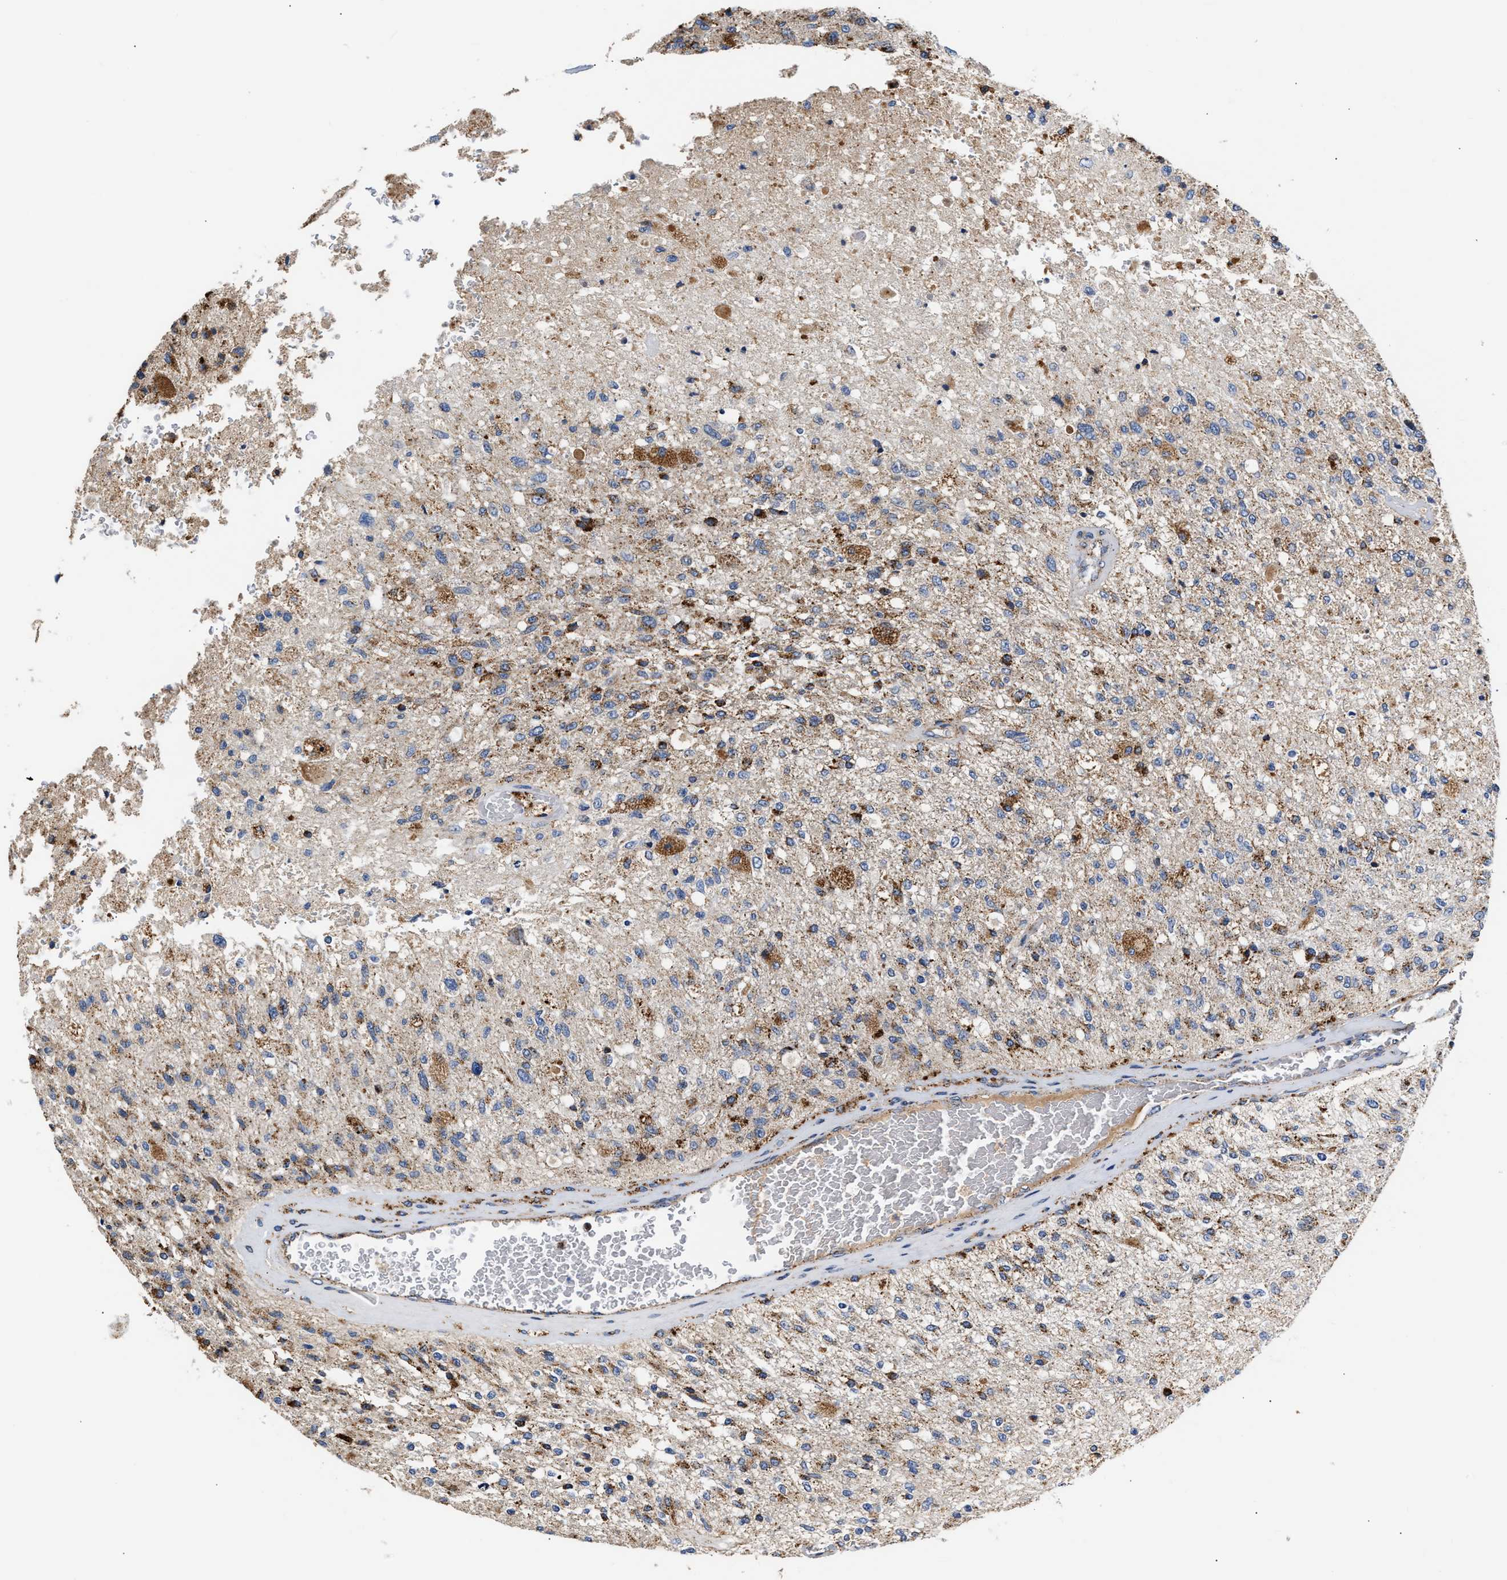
{"staining": {"intensity": "moderate", "quantity": "25%-75%", "location": "cytoplasmic/membranous"}, "tissue": "glioma", "cell_type": "Tumor cells", "image_type": "cancer", "snomed": [{"axis": "morphology", "description": "Normal tissue, NOS"}, {"axis": "morphology", "description": "Glioma, malignant, High grade"}, {"axis": "topography", "description": "Cerebral cortex"}], "caption": "Malignant glioma (high-grade) stained with DAB (3,3'-diaminobenzidine) immunohistochemistry shows medium levels of moderate cytoplasmic/membranous staining in about 25%-75% of tumor cells.", "gene": "CCDC146", "patient": {"sex": "male", "age": 77}}